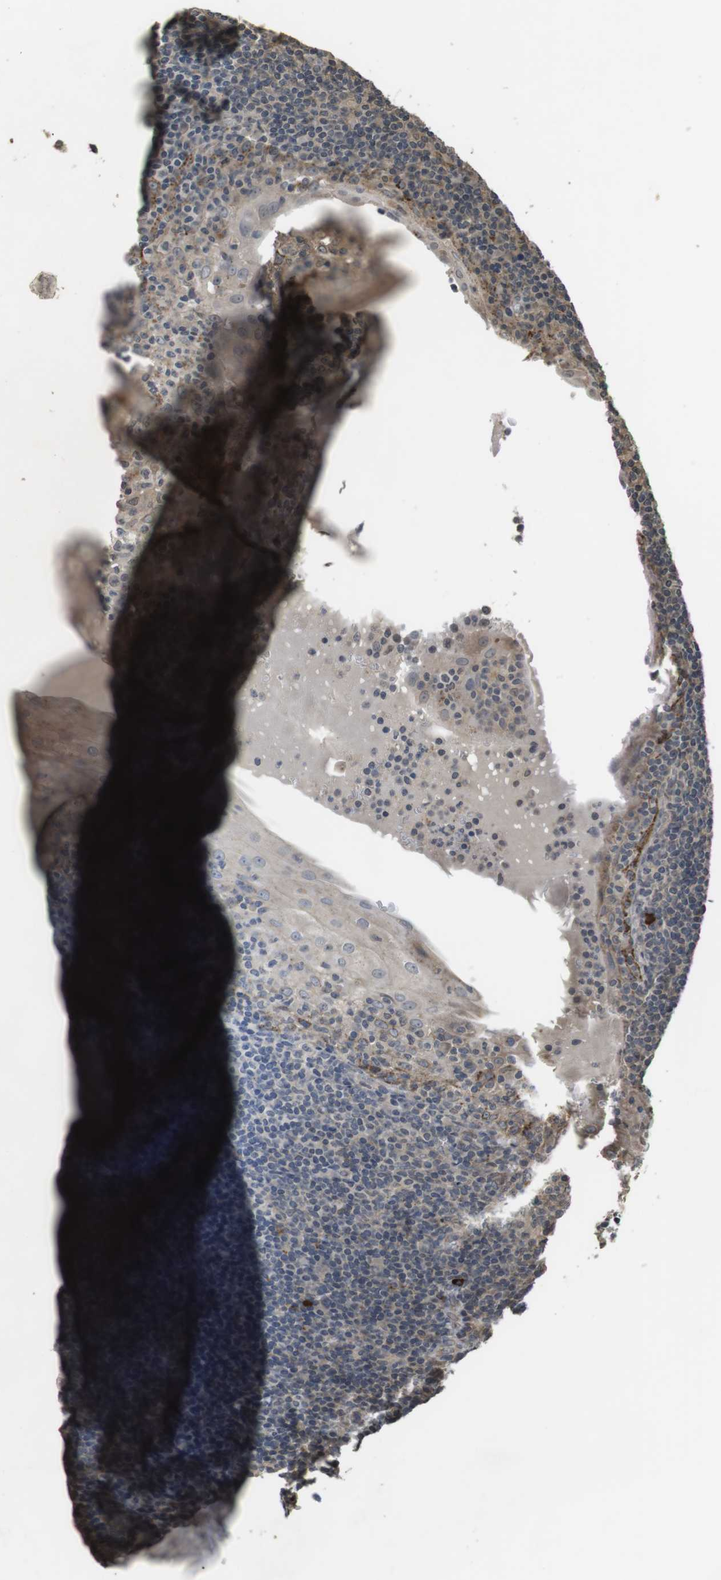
{"staining": {"intensity": "weak", "quantity": "25%-75%", "location": "cytoplasmic/membranous"}, "tissue": "tonsil", "cell_type": "Germinal center cells", "image_type": "normal", "snomed": [{"axis": "morphology", "description": "Normal tissue, NOS"}, {"axis": "topography", "description": "Tonsil"}], "caption": "An image of tonsil stained for a protein displays weak cytoplasmic/membranous brown staining in germinal center cells. Nuclei are stained in blue.", "gene": "FZD10", "patient": {"sex": "male", "age": 37}}